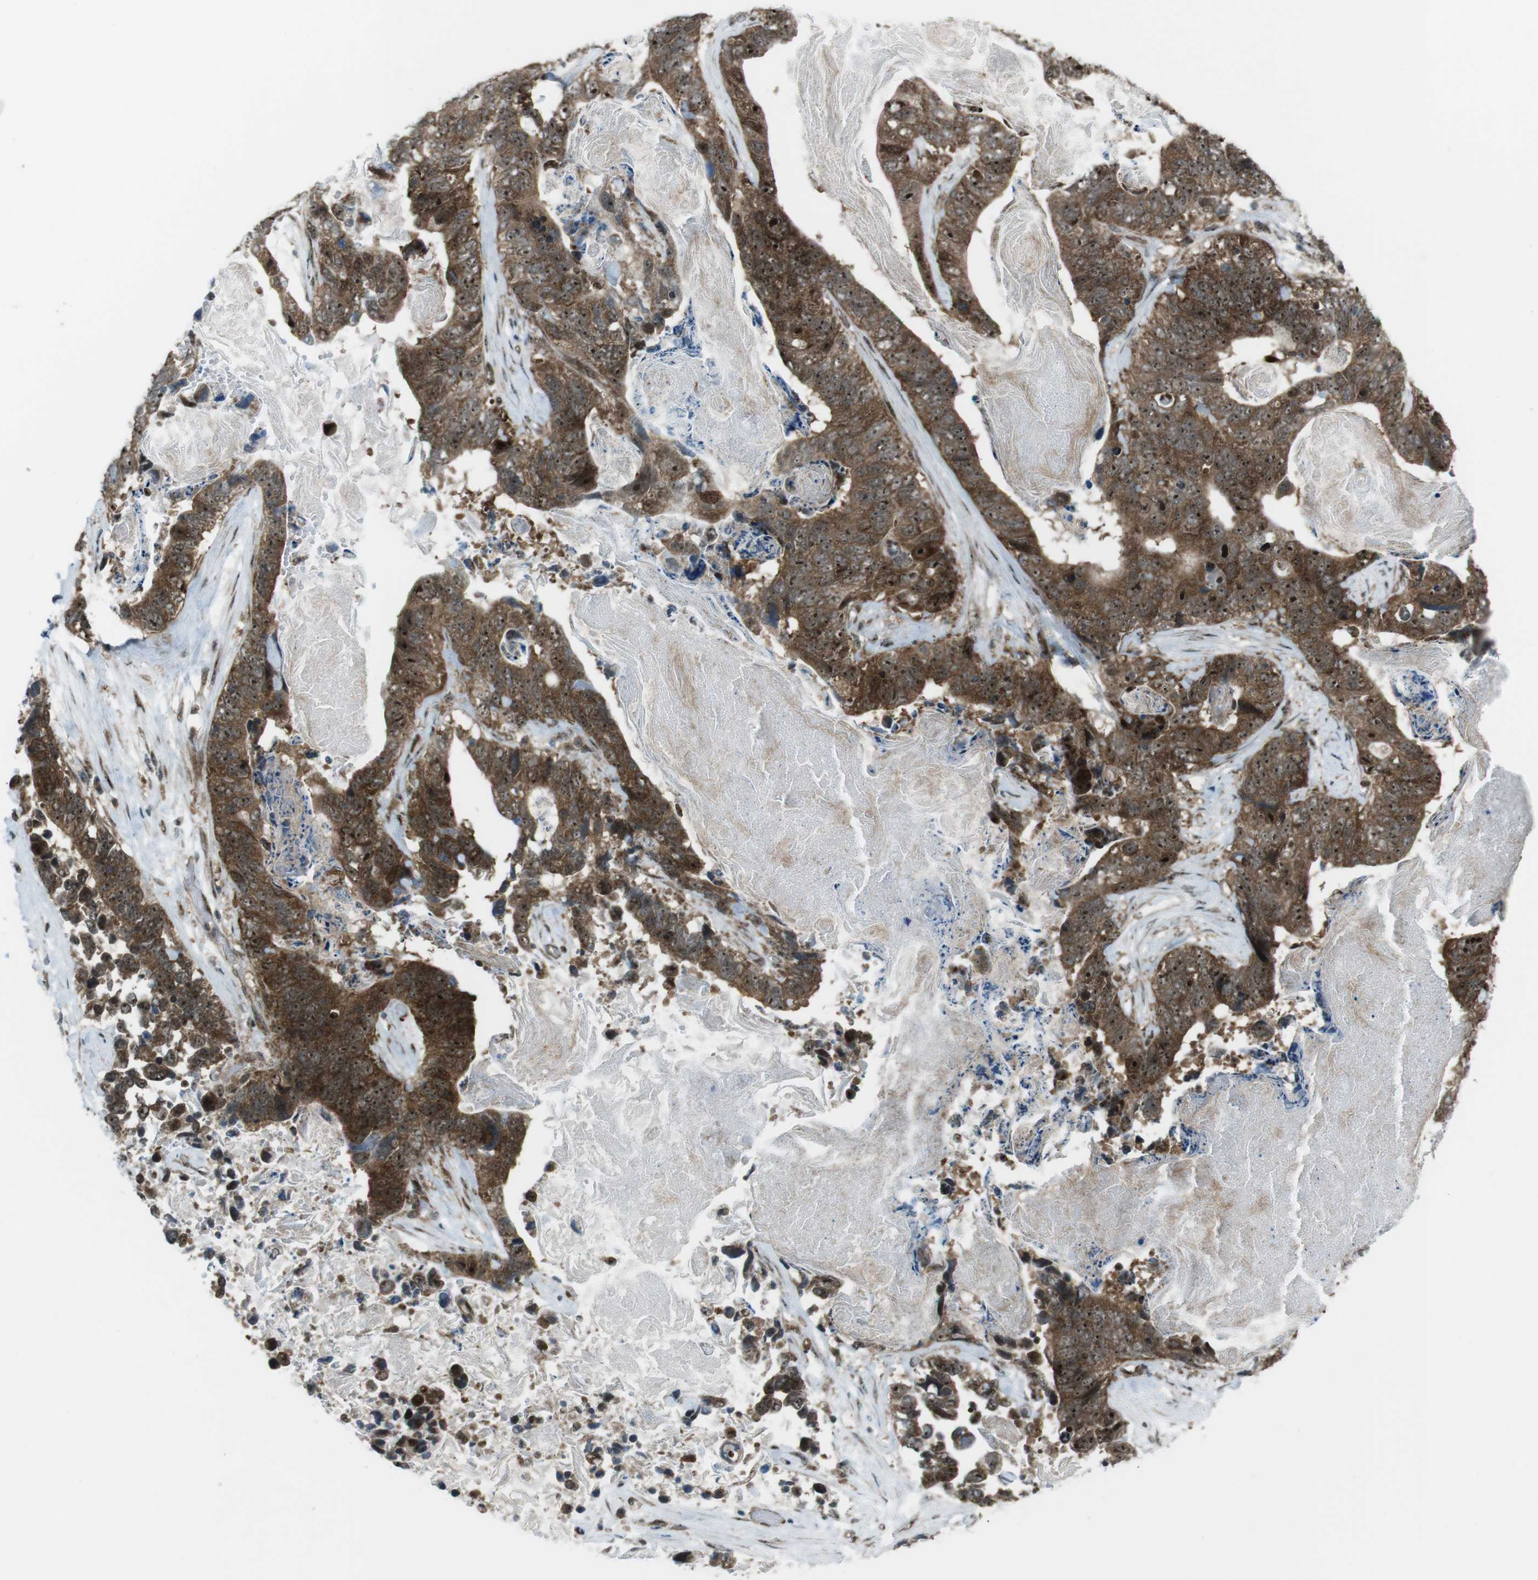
{"staining": {"intensity": "moderate", "quantity": ">75%", "location": "cytoplasmic/membranous,nuclear"}, "tissue": "stomach cancer", "cell_type": "Tumor cells", "image_type": "cancer", "snomed": [{"axis": "morphology", "description": "Adenocarcinoma, NOS"}, {"axis": "topography", "description": "Stomach"}], "caption": "The image exhibits staining of stomach cancer (adenocarcinoma), revealing moderate cytoplasmic/membranous and nuclear protein positivity (brown color) within tumor cells.", "gene": "CSNK1D", "patient": {"sex": "female", "age": 89}}